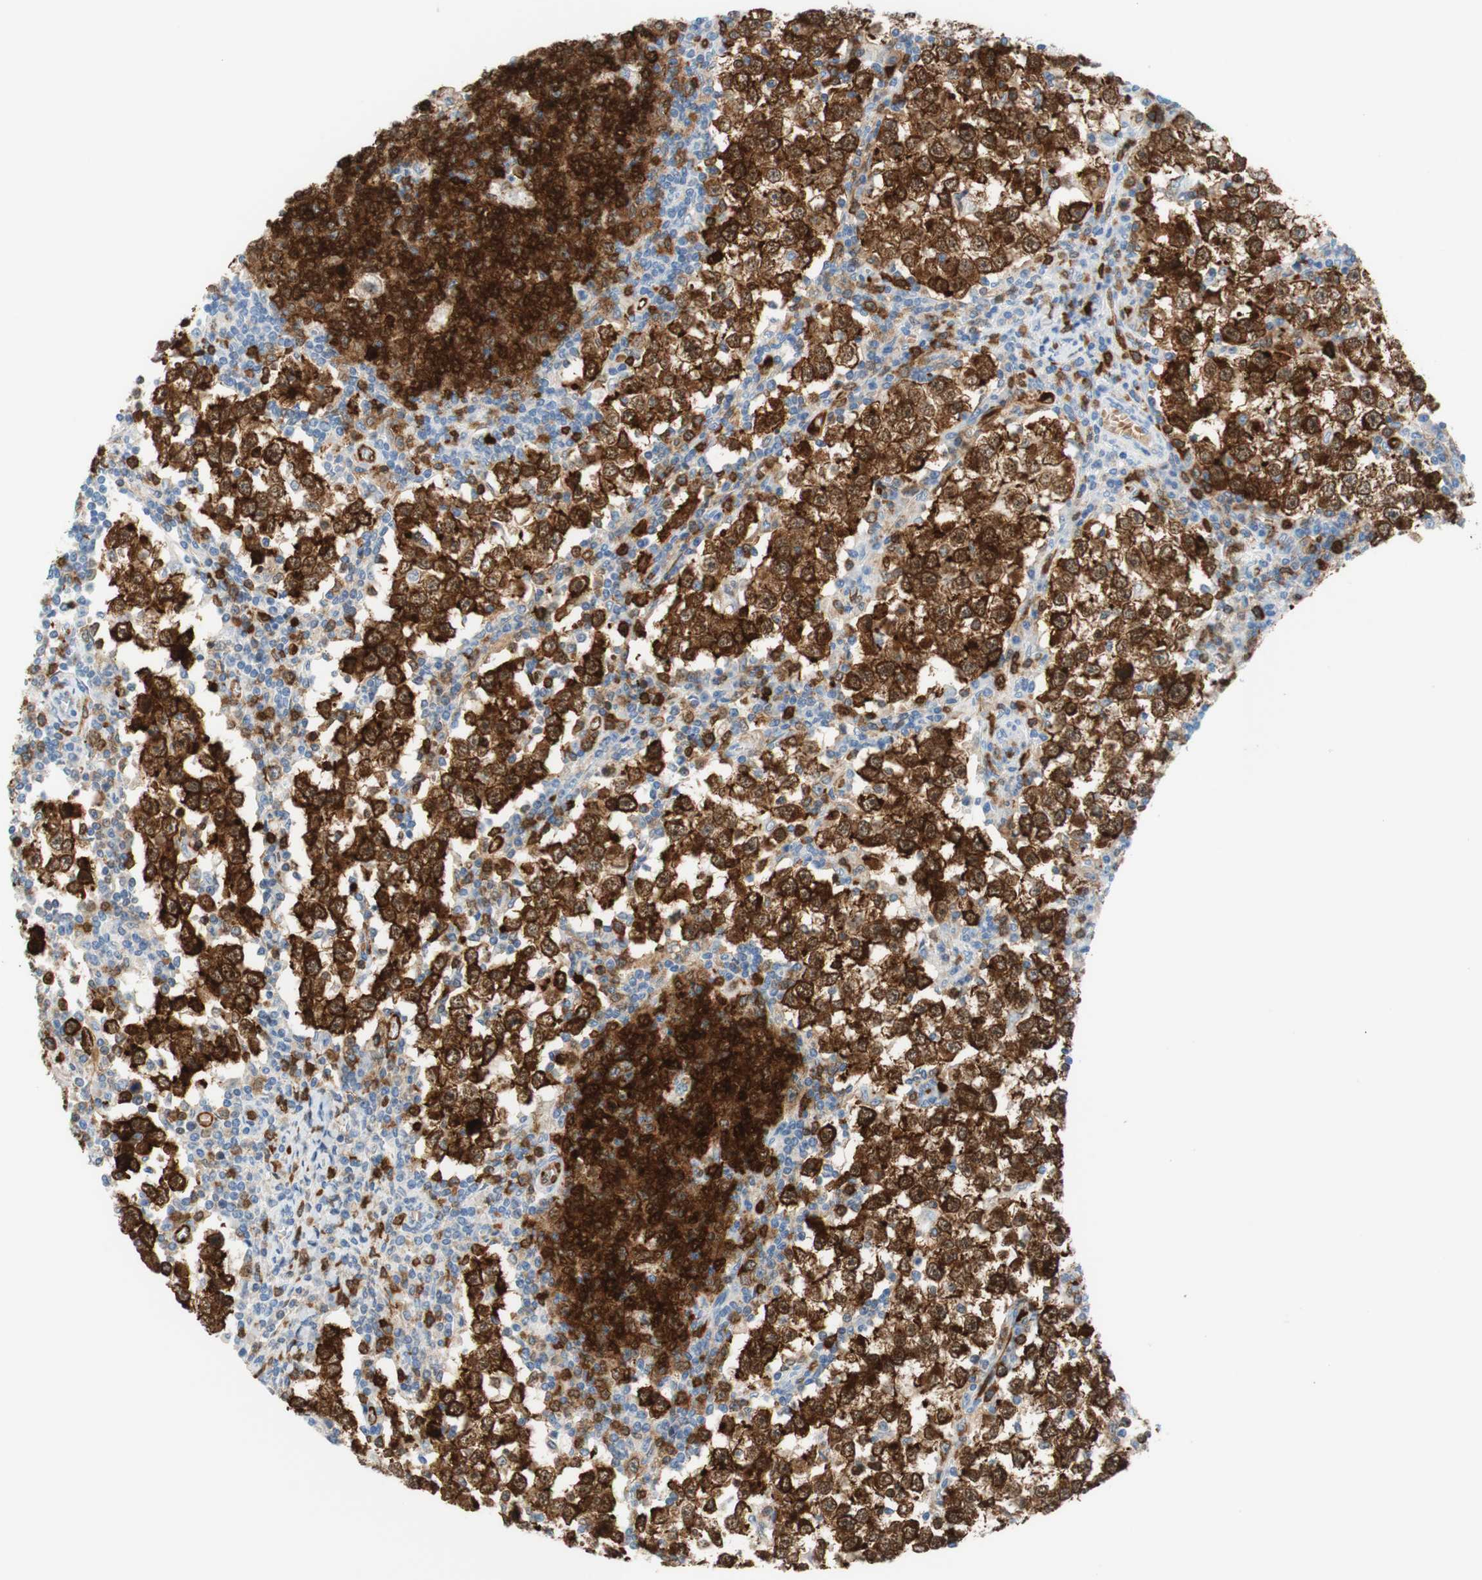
{"staining": {"intensity": "strong", "quantity": "25%-75%", "location": "cytoplasmic/membranous,nuclear"}, "tissue": "testis cancer", "cell_type": "Tumor cells", "image_type": "cancer", "snomed": [{"axis": "morphology", "description": "Seminoma, NOS"}, {"axis": "topography", "description": "Testis"}], "caption": "A micrograph showing strong cytoplasmic/membranous and nuclear positivity in about 25%-75% of tumor cells in testis seminoma, as visualized by brown immunohistochemical staining.", "gene": "STMN1", "patient": {"sex": "male", "age": 65}}